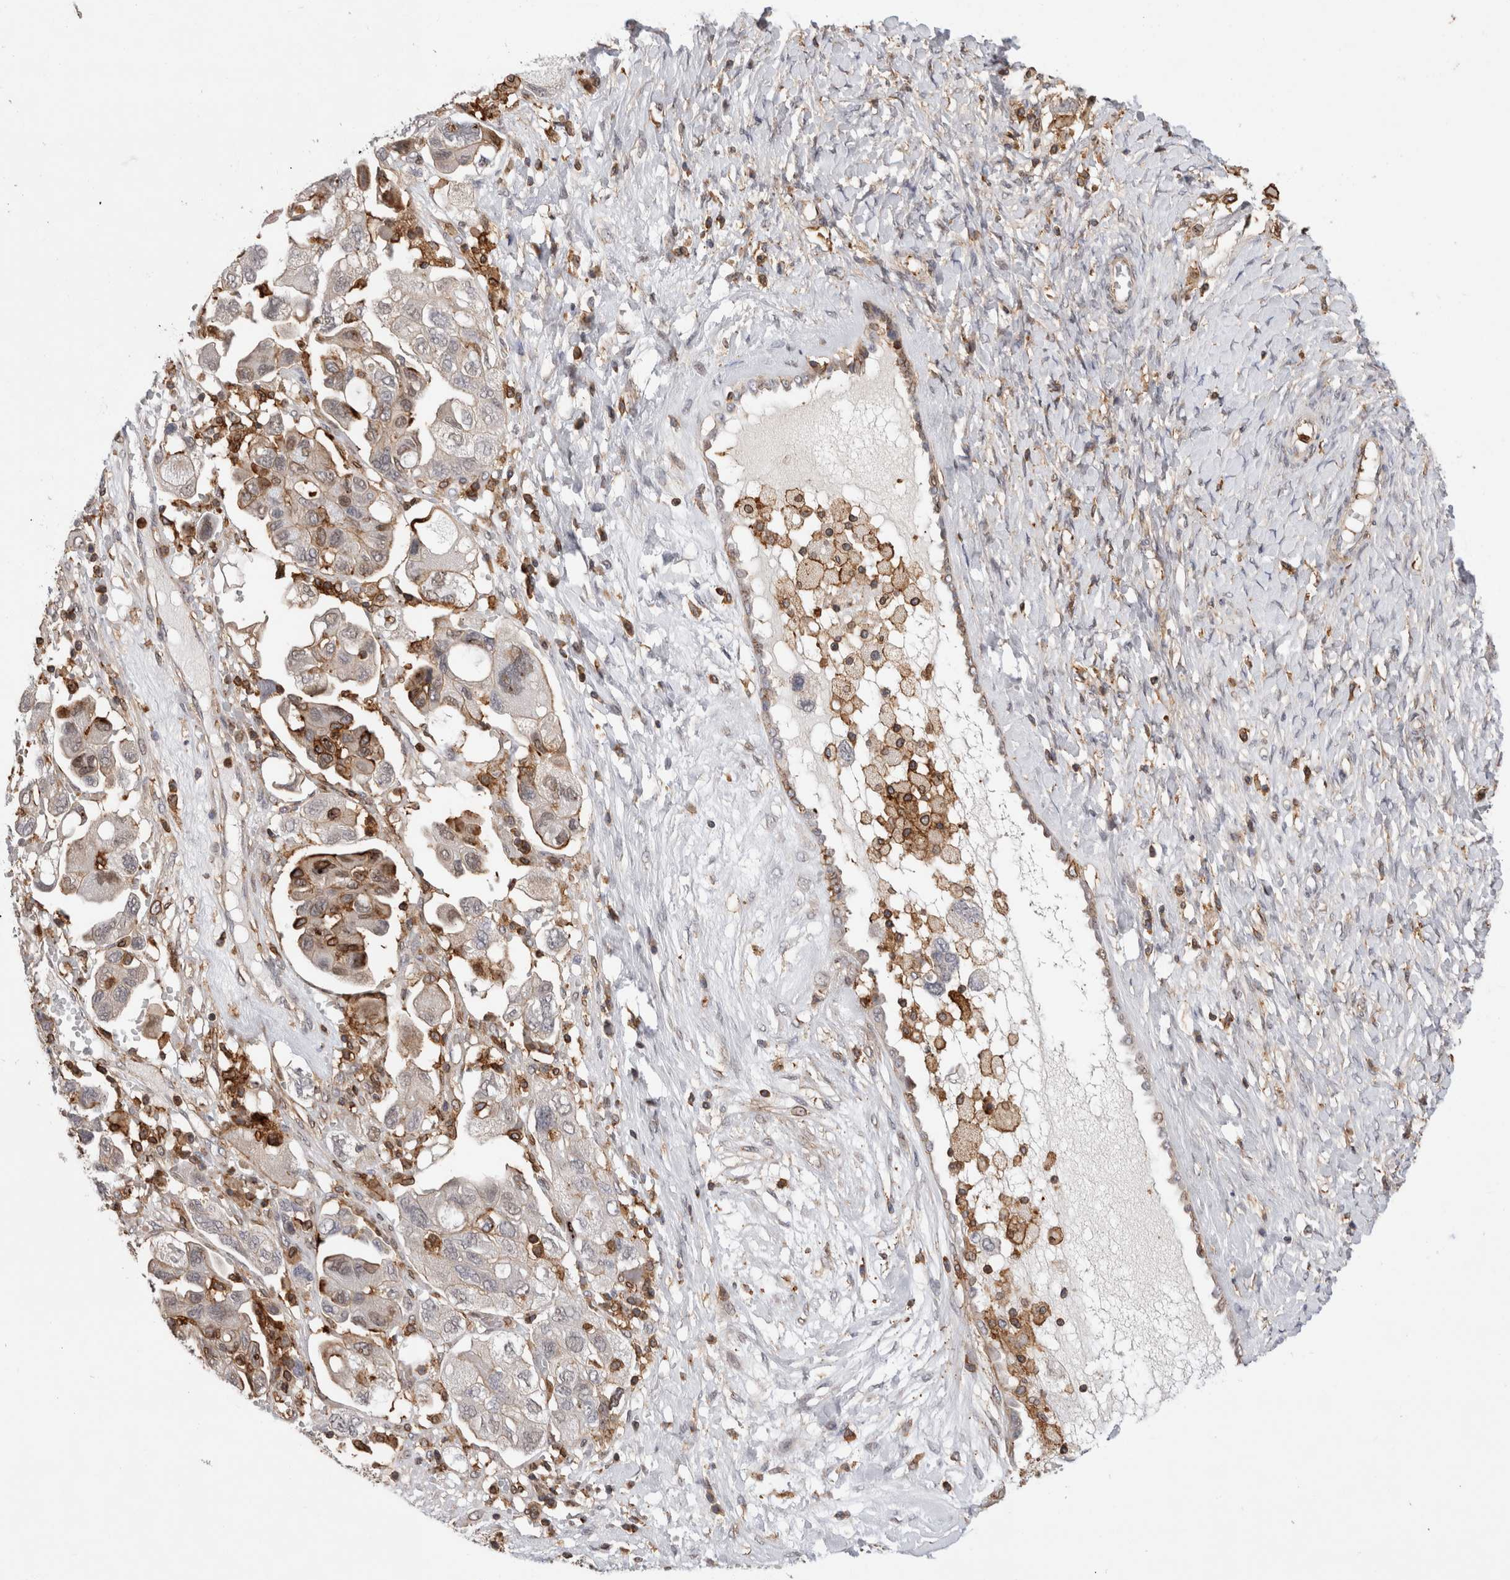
{"staining": {"intensity": "weak", "quantity": "<25%", "location": "cytoplasmic/membranous,nuclear"}, "tissue": "ovarian cancer", "cell_type": "Tumor cells", "image_type": "cancer", "snomed": [{"axis": "morphology", "description": "Carcinoma, NOS"}, {"axis": "morphology", "description": "Cystadenocarcinoma, serous, NOS"}, {"axis": "topography", "description": "Ovary"}], "caption": "This is a histopathology image of immunohistochemistry staining of ovarian cancer, which shows no positivity in tumor cells.", "gene": "CCDC88B", "patient": {"sex": "female", "age": 69}}